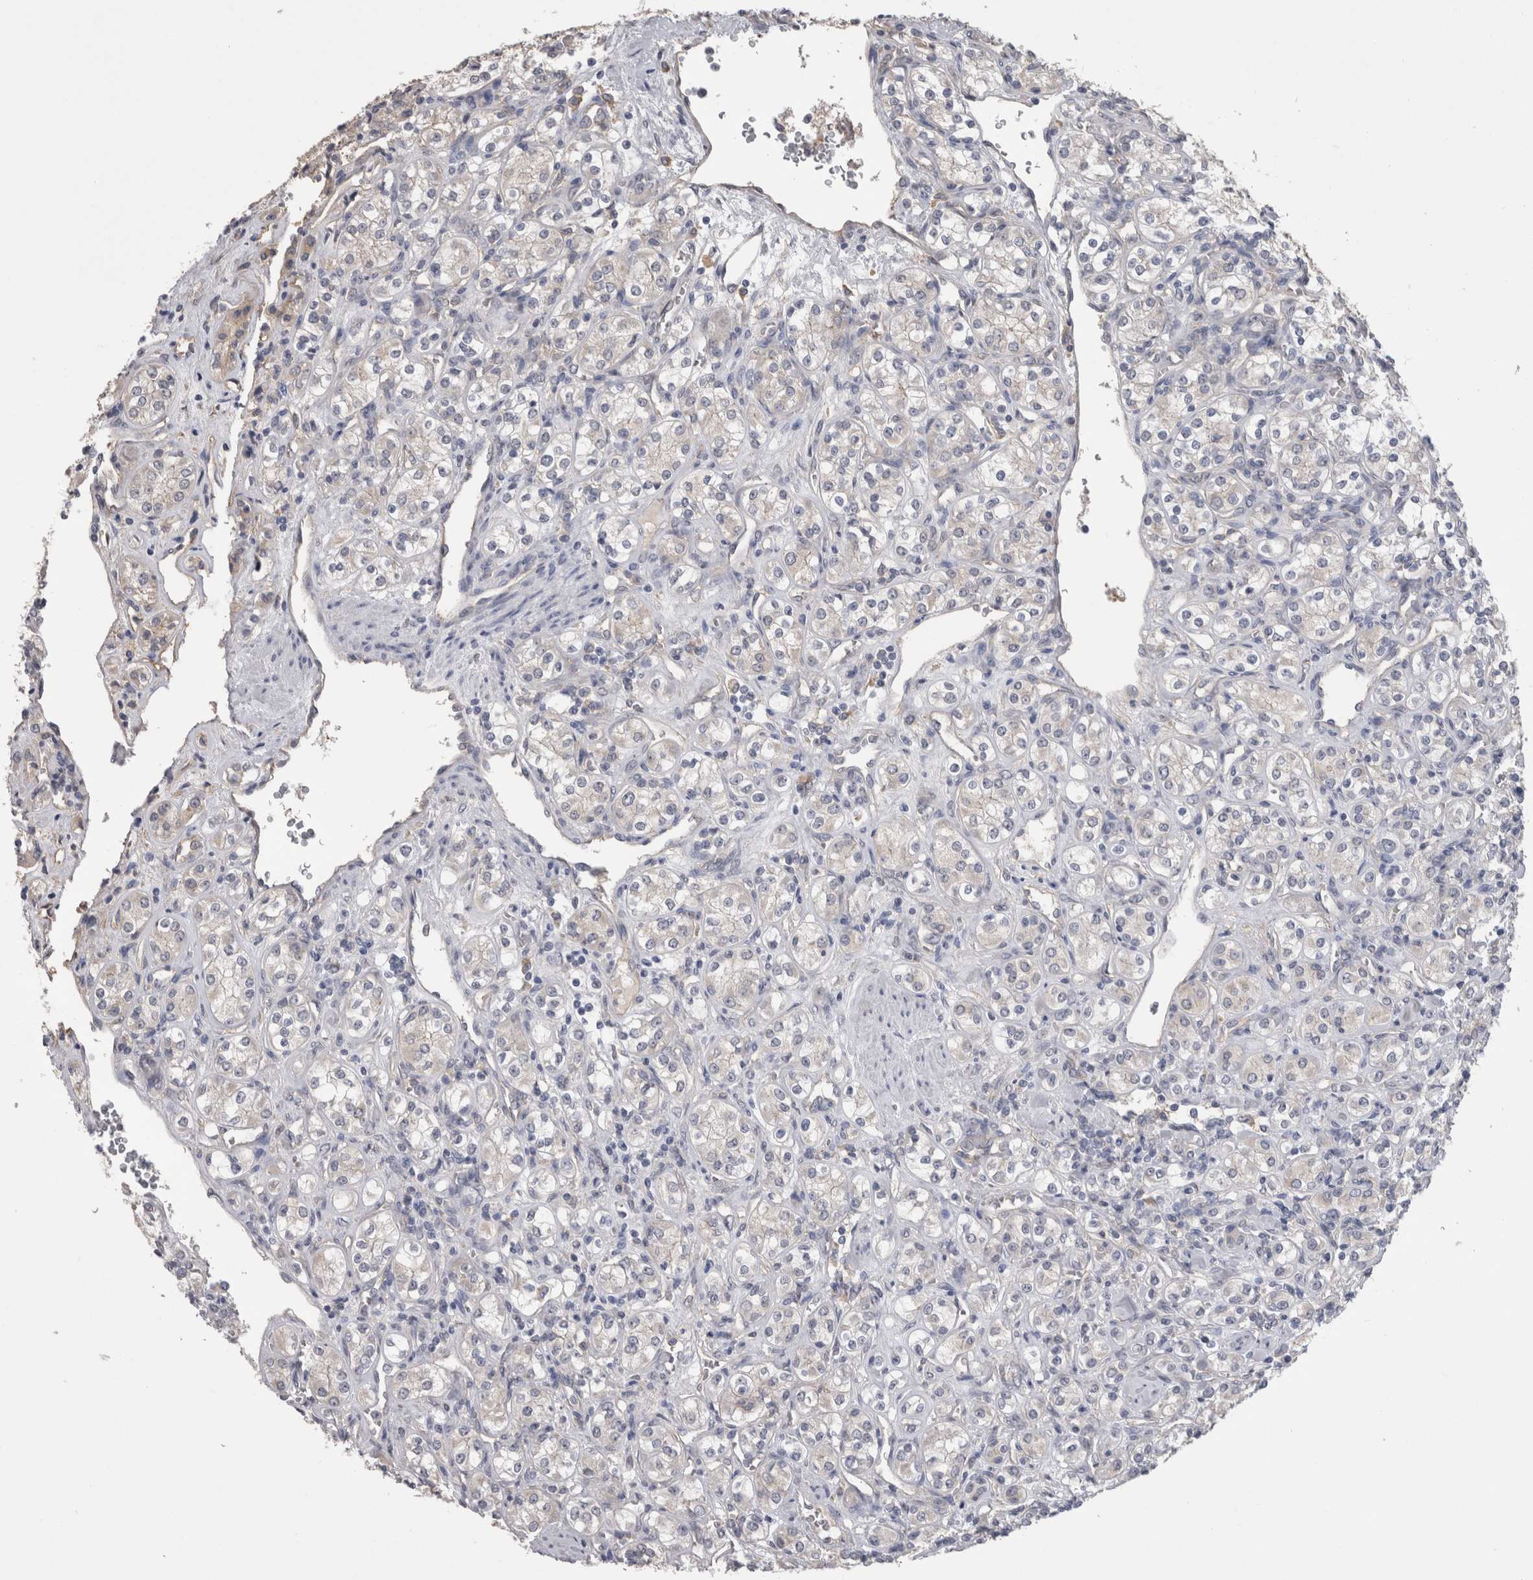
{"staining": {"intensity": "negative", "quantity": "none", "location": "none"}, "tissue": "renal cancer", "cell_type": "Tumor cells", "image_type": "cancer", "snomed": [{"axis": "morphology", "description": "Adenocarcinoma, NOS"}, {"axis": "topography", "description": "Kidney"}], "caption": "This micrograph is of renal cancer (adenocarcinoma) stained with immunohistochemistry (IHC) to label a protein in brown with the nuclei are counter-stained blue. There is no positivity in tumor cells. (Immunohistochemistry (ihc), brightfield microscopy, high magnification).", "gene": "NECTIN2", "patient": {"sex": "male", "age": 77}}